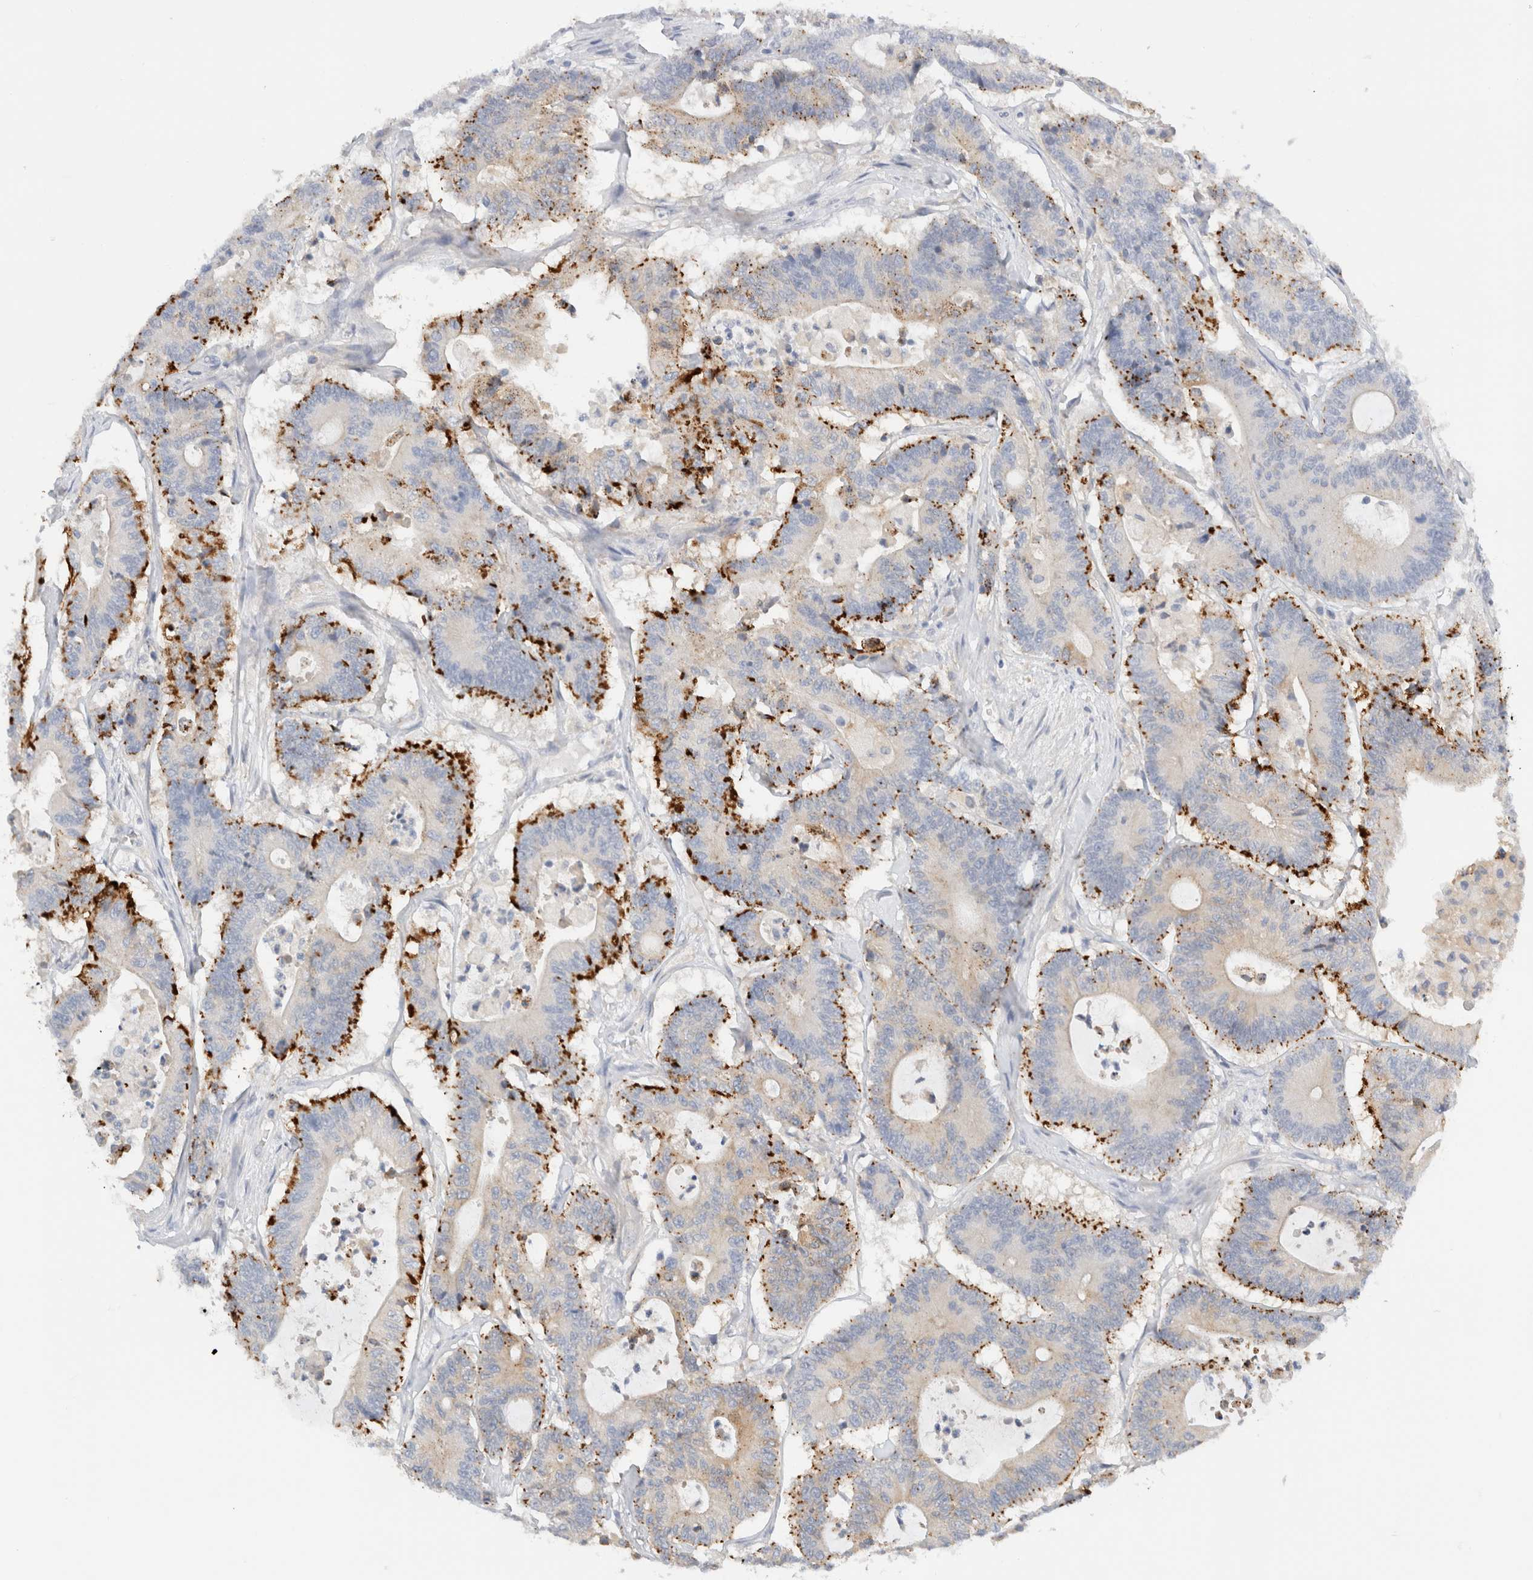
{"staining": {"intensity": "strong", "quantity": "<25%", "location": "cytoplasmic/membranous"}, "tissue": "colorectal cancer", "cell_type": "Tumor cells", "image_type": "cancer", "snomed": [{"axis": "morphology", "description": "Adenocarcinoma, NOS"}, {"axis": "topography", "description": "Colon"}], "caption": "IHC histopathology image of human colorectal cancer (adenocarcinoma) stained for a protein (brown), which displays medium levels of strong cytoplasmic/membranous staining in about <25% of tumor cells.", "gene": "SDR16C5", "patient": {"sex": "female", "age": 84}}